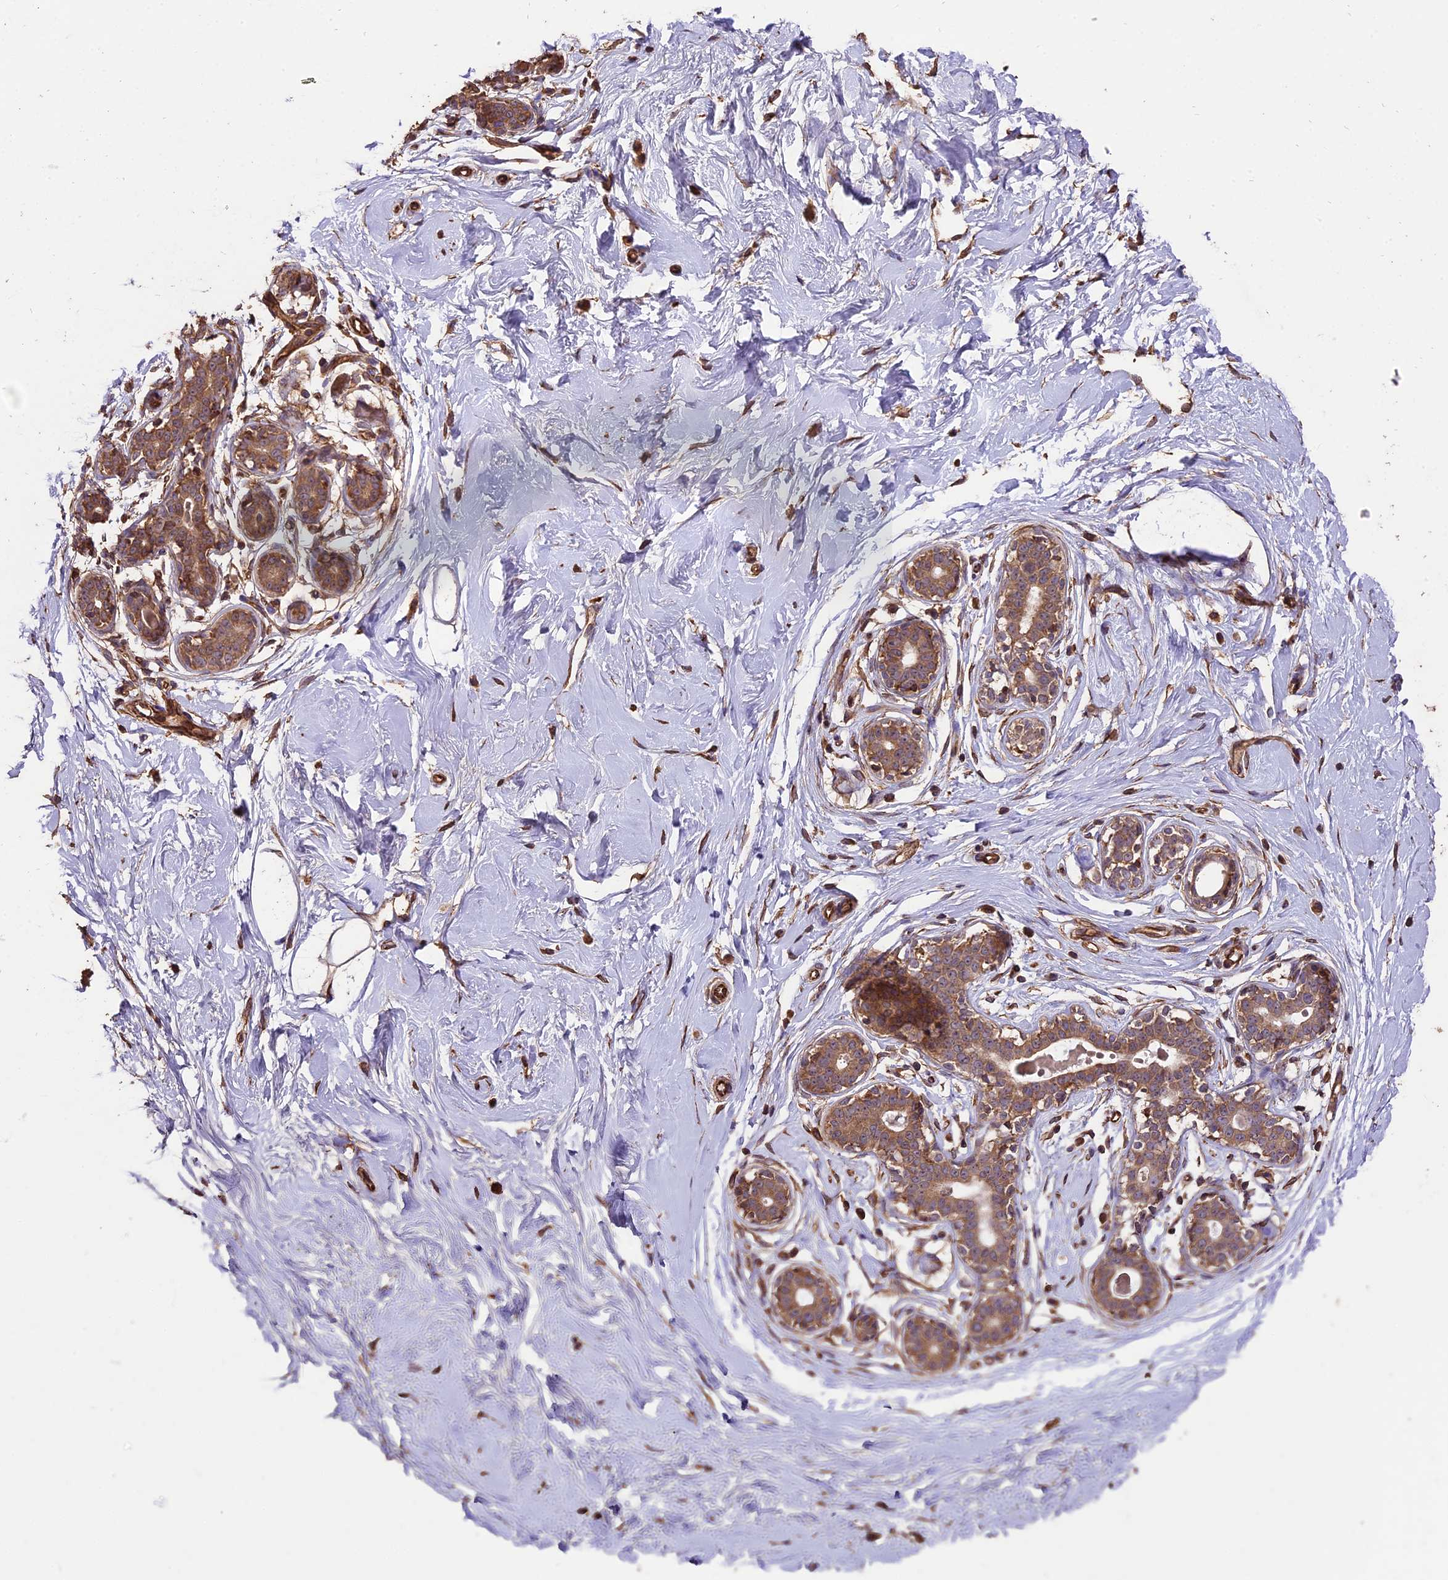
{"staining": {"intensity": "moderate", "quantity": ">75%", "location": "cytoplasmic/membranous"}, "tissue": "breast", "cell_type": "Adipocytes", "image_type": "normal", "snomed": [{"axis": "morphology", "description": "Normal tissue, NOS"}, {"axis": "morphology", "description": "Adenoma, NOS"}, {"axis": "topography", "description": "Breast"}], "caption": "Human breast stained for a protein (brown) displays moderate cytoplasmic/membranous positive positivity in approximately >75% of adipocytes.", "gene": "TTLL10", "patient": {"sex": "female", "age": 23}}